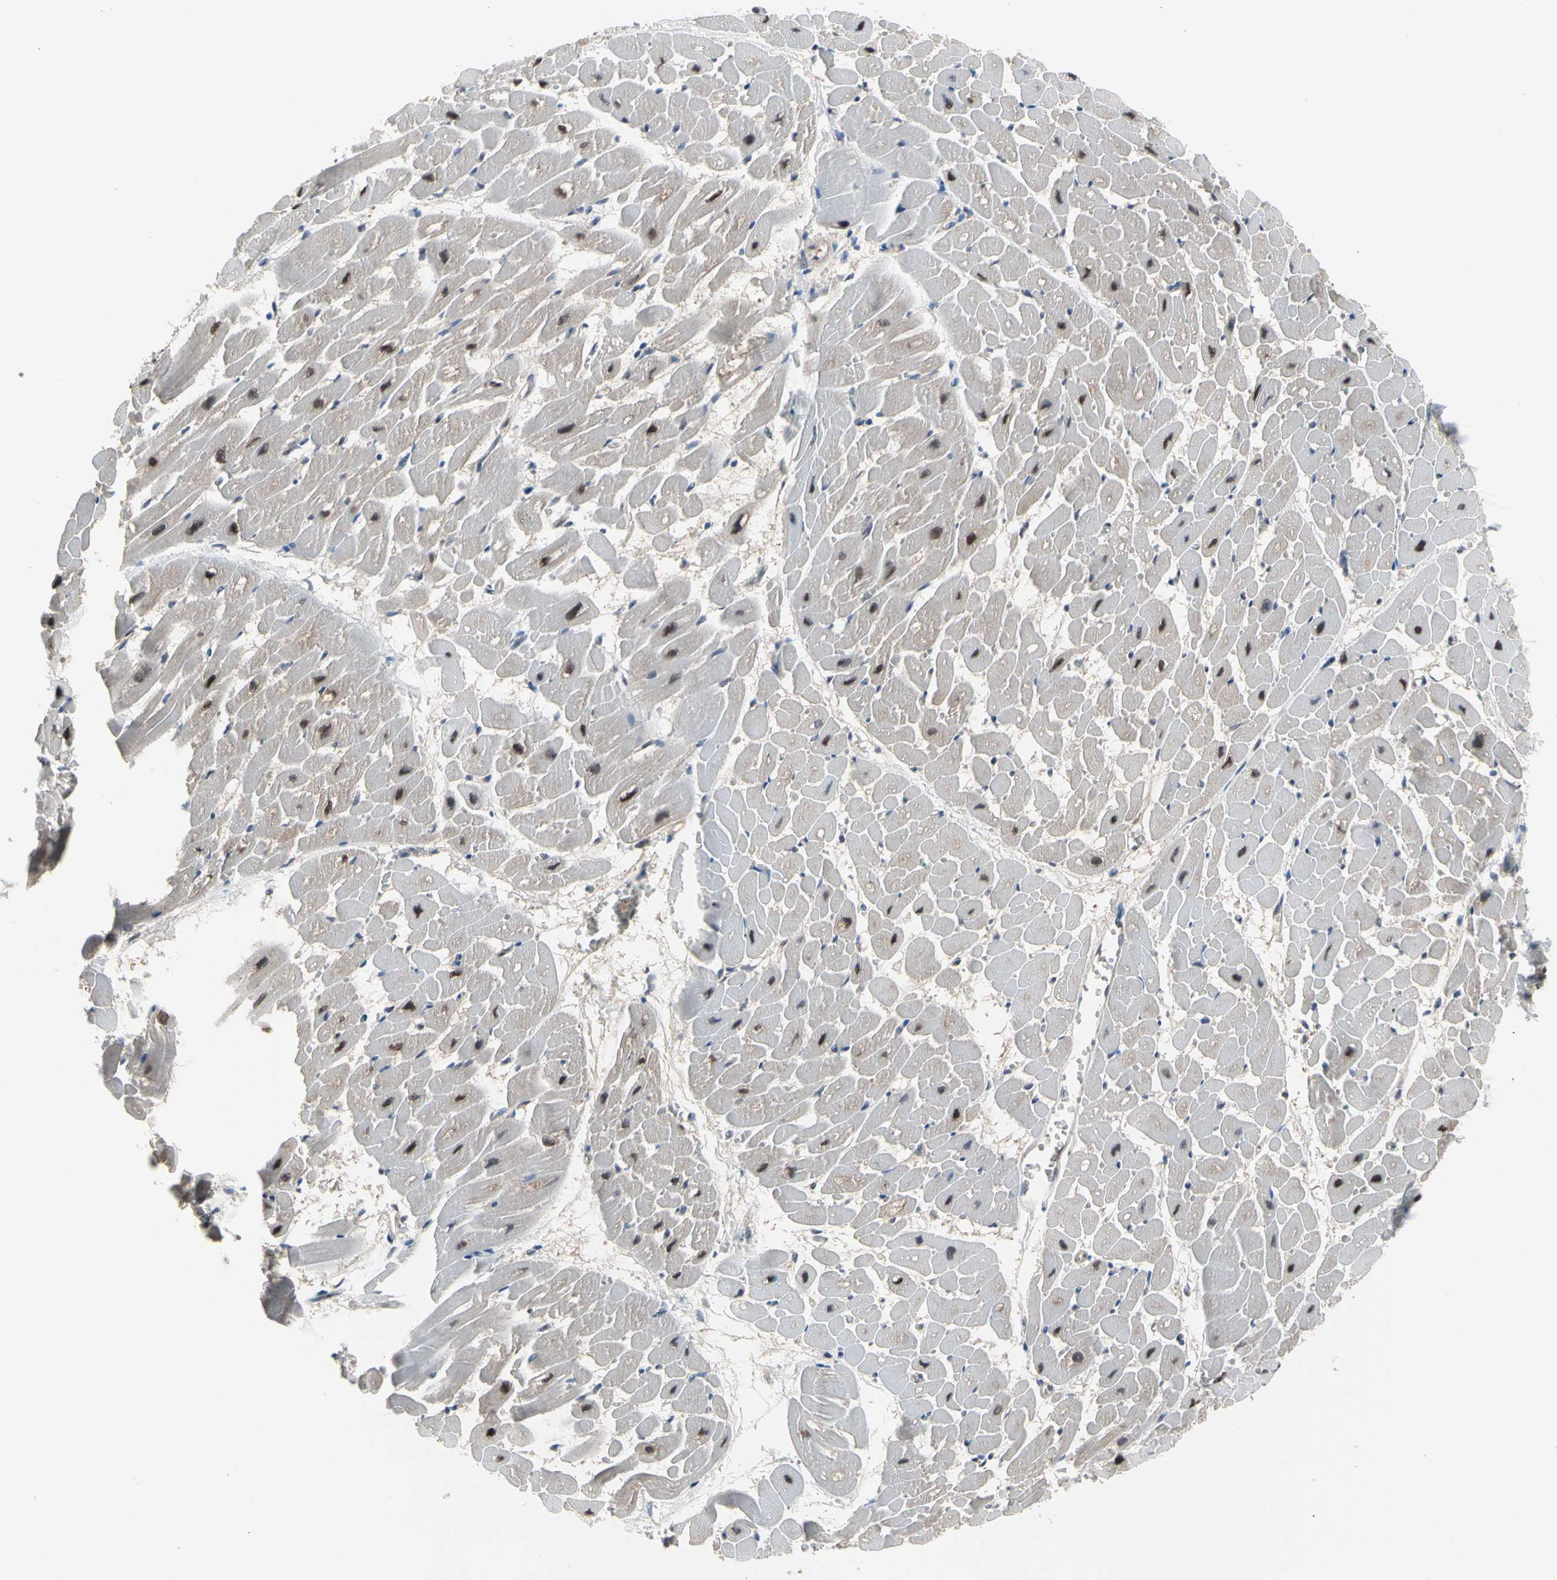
{"staining": {"intensity": "strong", "quantity": "<25%", "location": "nuclear"}, "tissue": "heart muscle", "cell_type": "Cardiomyocytes", "image_type": "normal", "snomed": [{"axis": "morphology", "description": "Normal tissue, NOS"}, {"axis": "topography", "description": "Heart"}], "caption": "Immunohistochemical staining of normal heart muscle reveals strong nuclear protein expression in approximately <25% of cardiomyocytes. The staining was performed using DAB, with brown indicating positive protein expression. Nuclei are stained blue with hematoxylin.", "gene": "ENSG00000256646", "patient": {"sex": "male", "age": 45}}